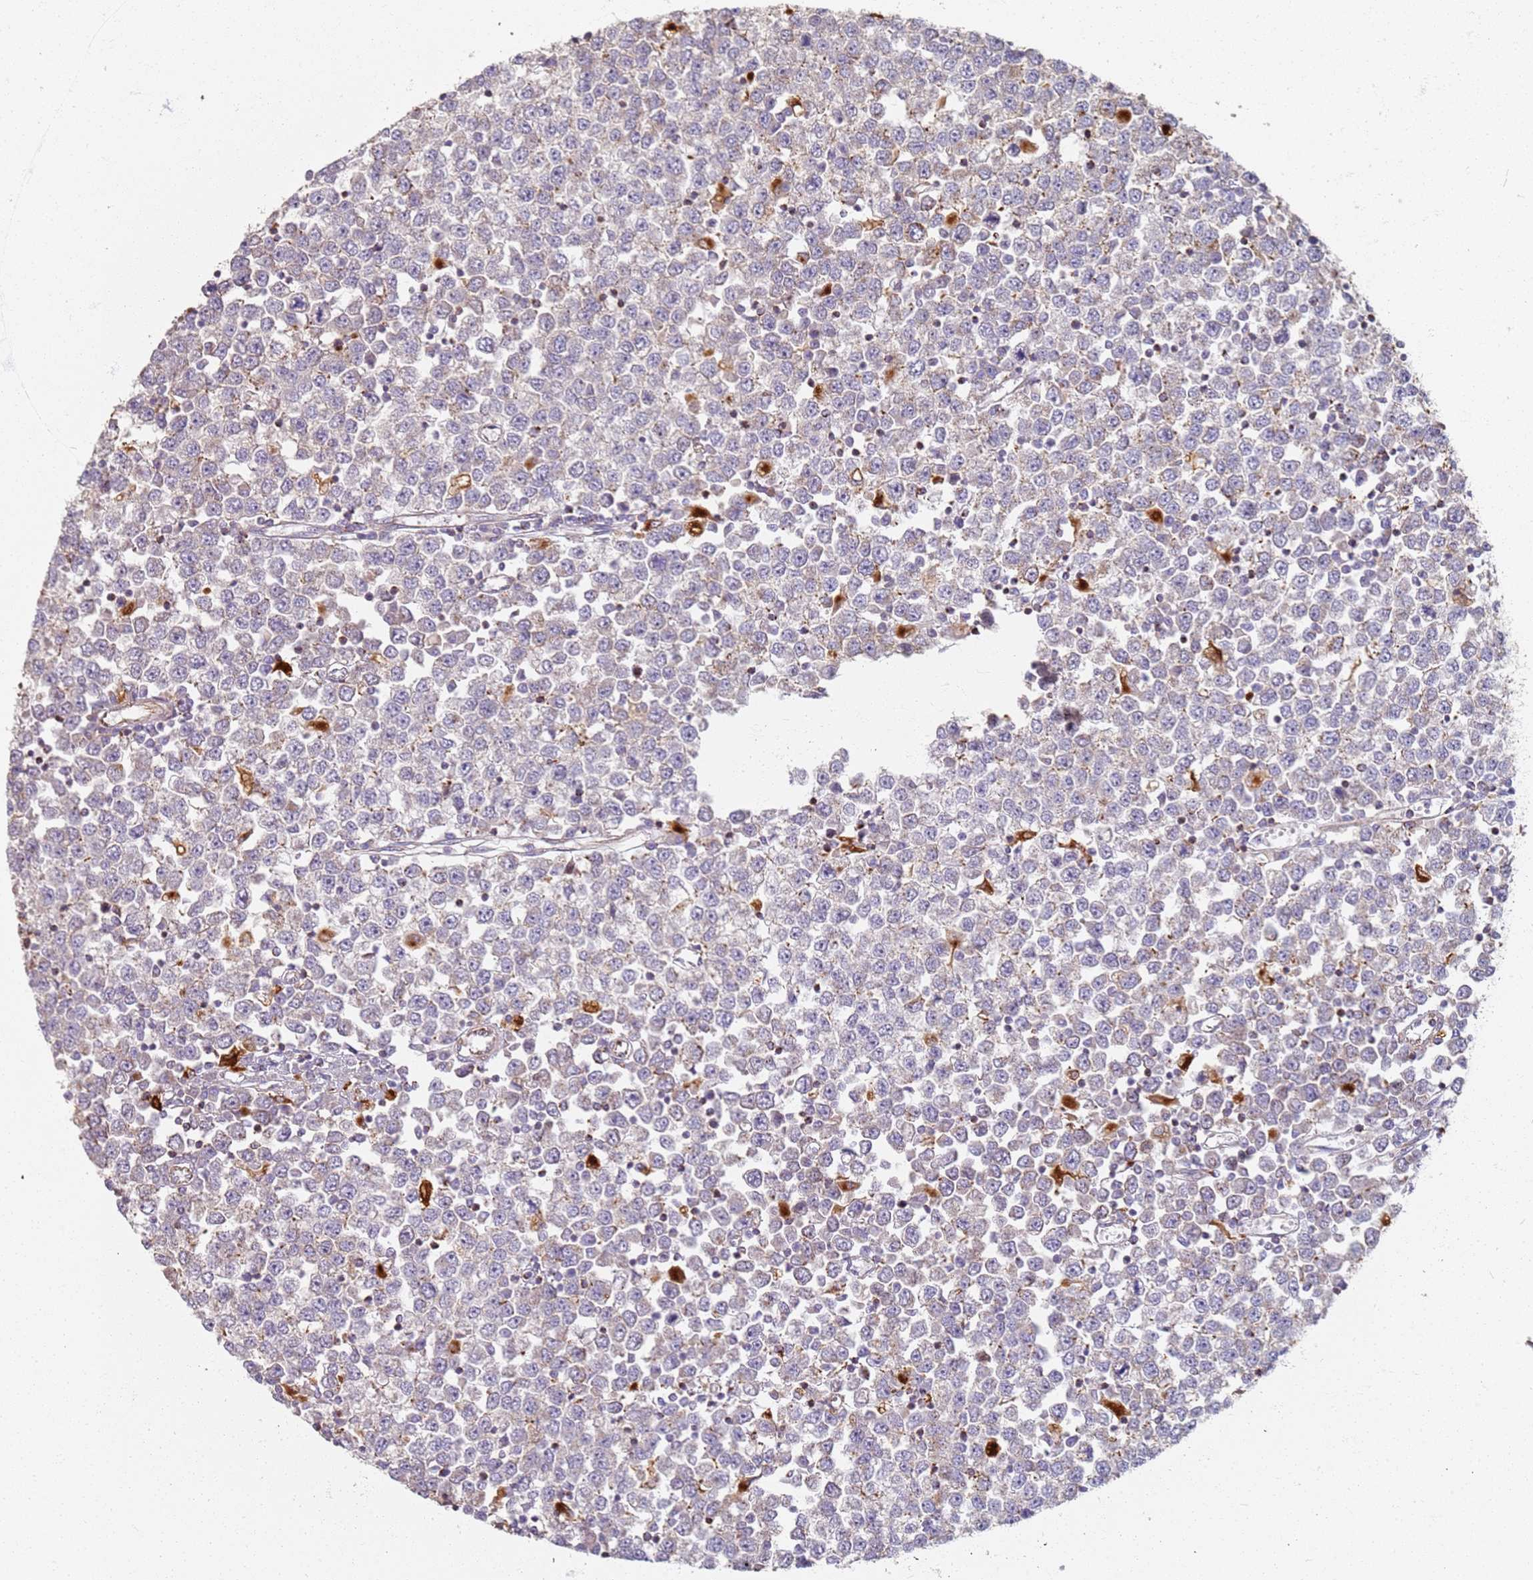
{"staining": {"intensity": "weak", "quantity": "<25%", "location": "cytoplasmic/membranous"}, "tissue": "testis cancer", "cell_type": "Tumor cells", "image_type": "cancer", "snomed": [{"axis": "morphology", "description": "Seminoma, NOS"}, {"axis": "topography", "description": "Testis"}], "caption": "This micrograph is of testis seminoma stained with immunohistochemistry (IHC) to label a protein in brown with the nuclei are counter-stained blue. There is no positivity in tumor cells. (DAB immunohistochemistry (IHC) visualized using brightfield microscopy, high magnification).", "gene": "PROKR2", "patient": {"sex": "male", "age": 65}}